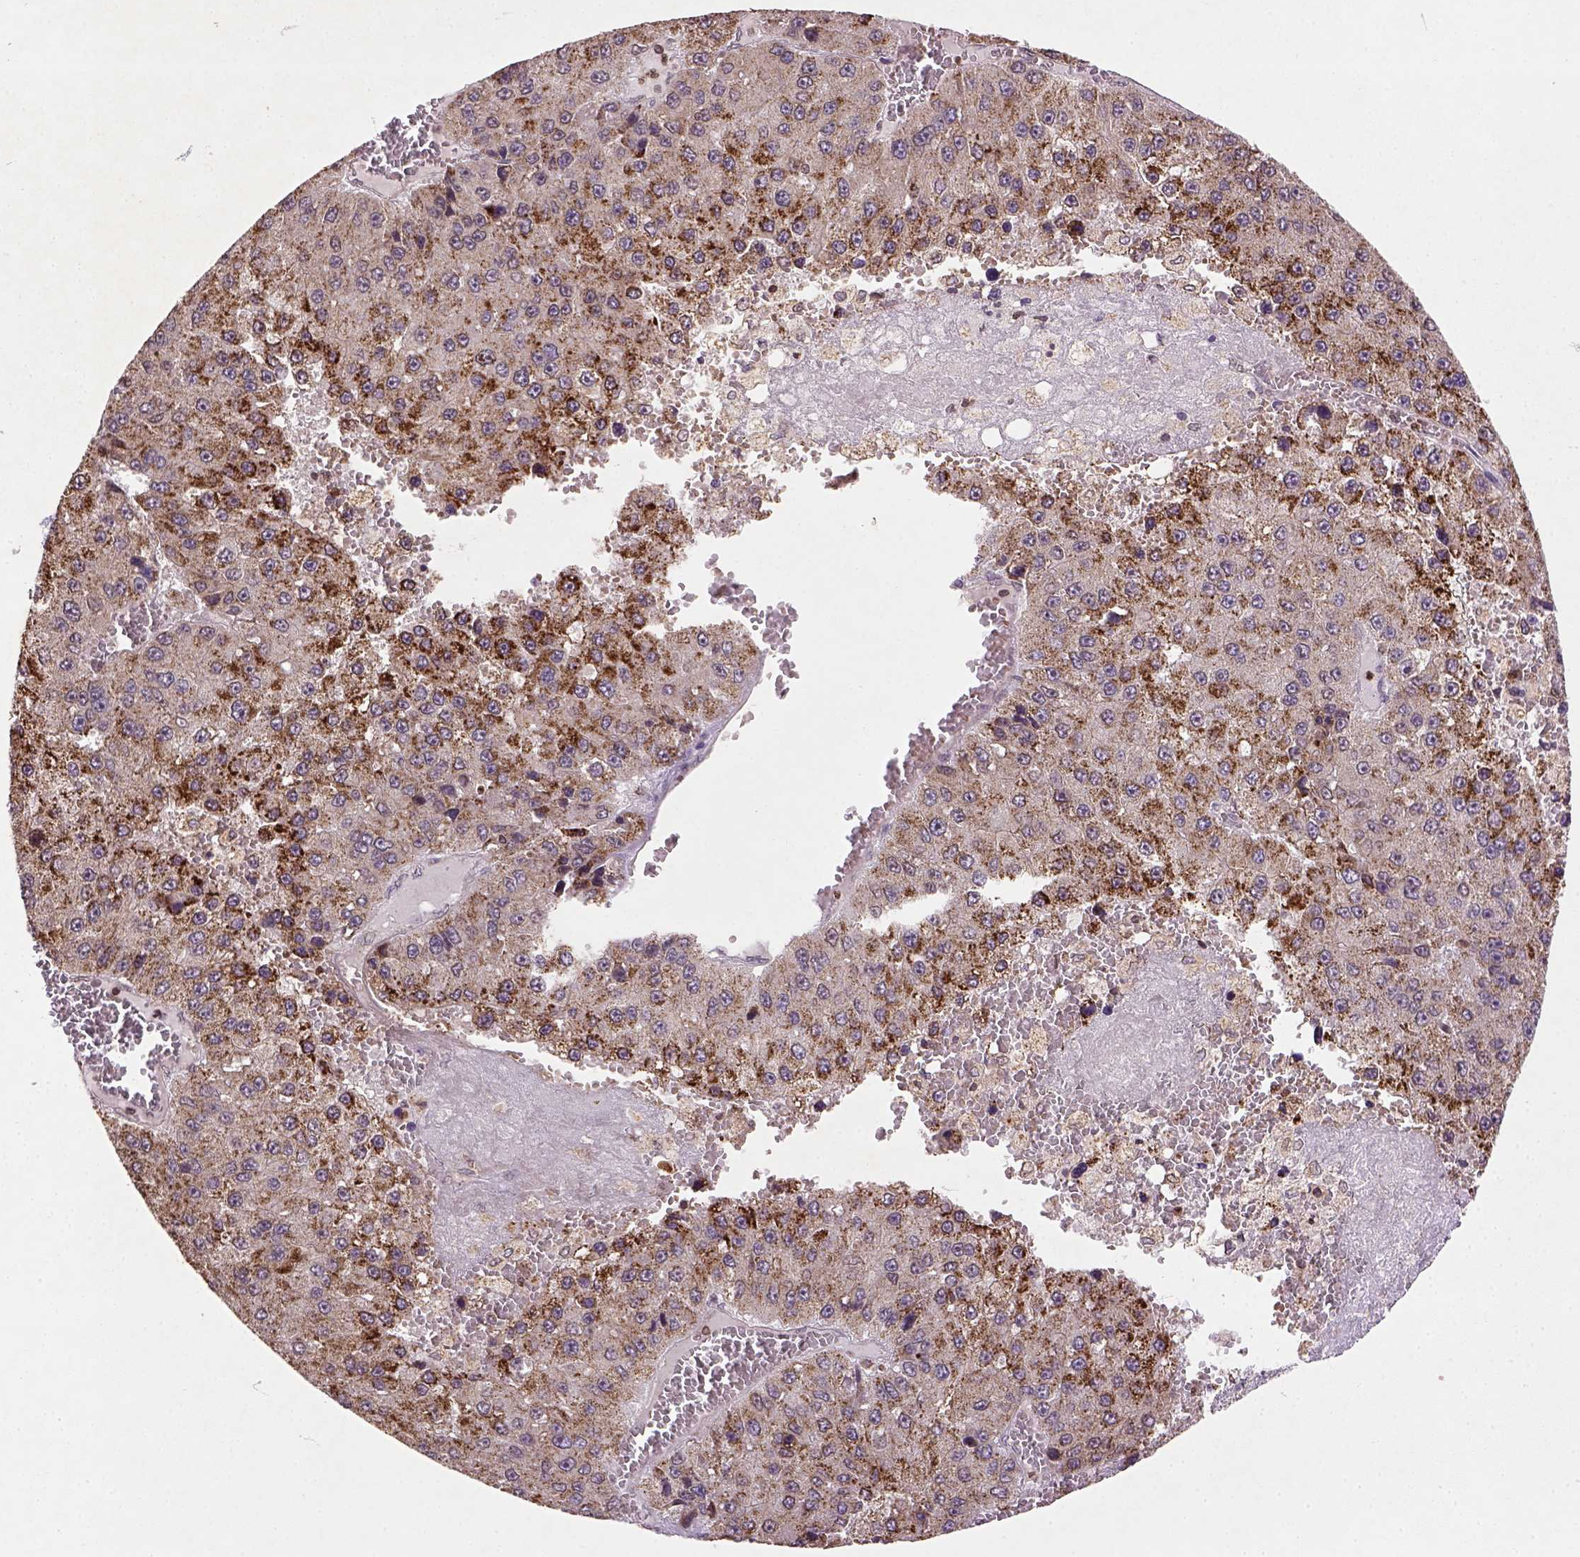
{"staining": {"intensity": "weak", "quantity": ">75%", "location": "cytoplasmic/membranous"}, "tissue": "liver cancer", "cell_type": "Tumor cells", "image_type": "cancer", "snomed": [{"axis": "morphology", "description": "Carcinoma, Hepatocellular, NOS"}, {"axis": "topography", "description": "Liver"}], "caption": "Immunohistochemistry (IHC) (DAB) staining of human liver hepatocellular carcinoma exhibits weak cytoplasmic/membranous protein positivity in about >75% of tumor cells.", "gene": "NUDT3", "patient": {"sex": "female", "age": 73}}